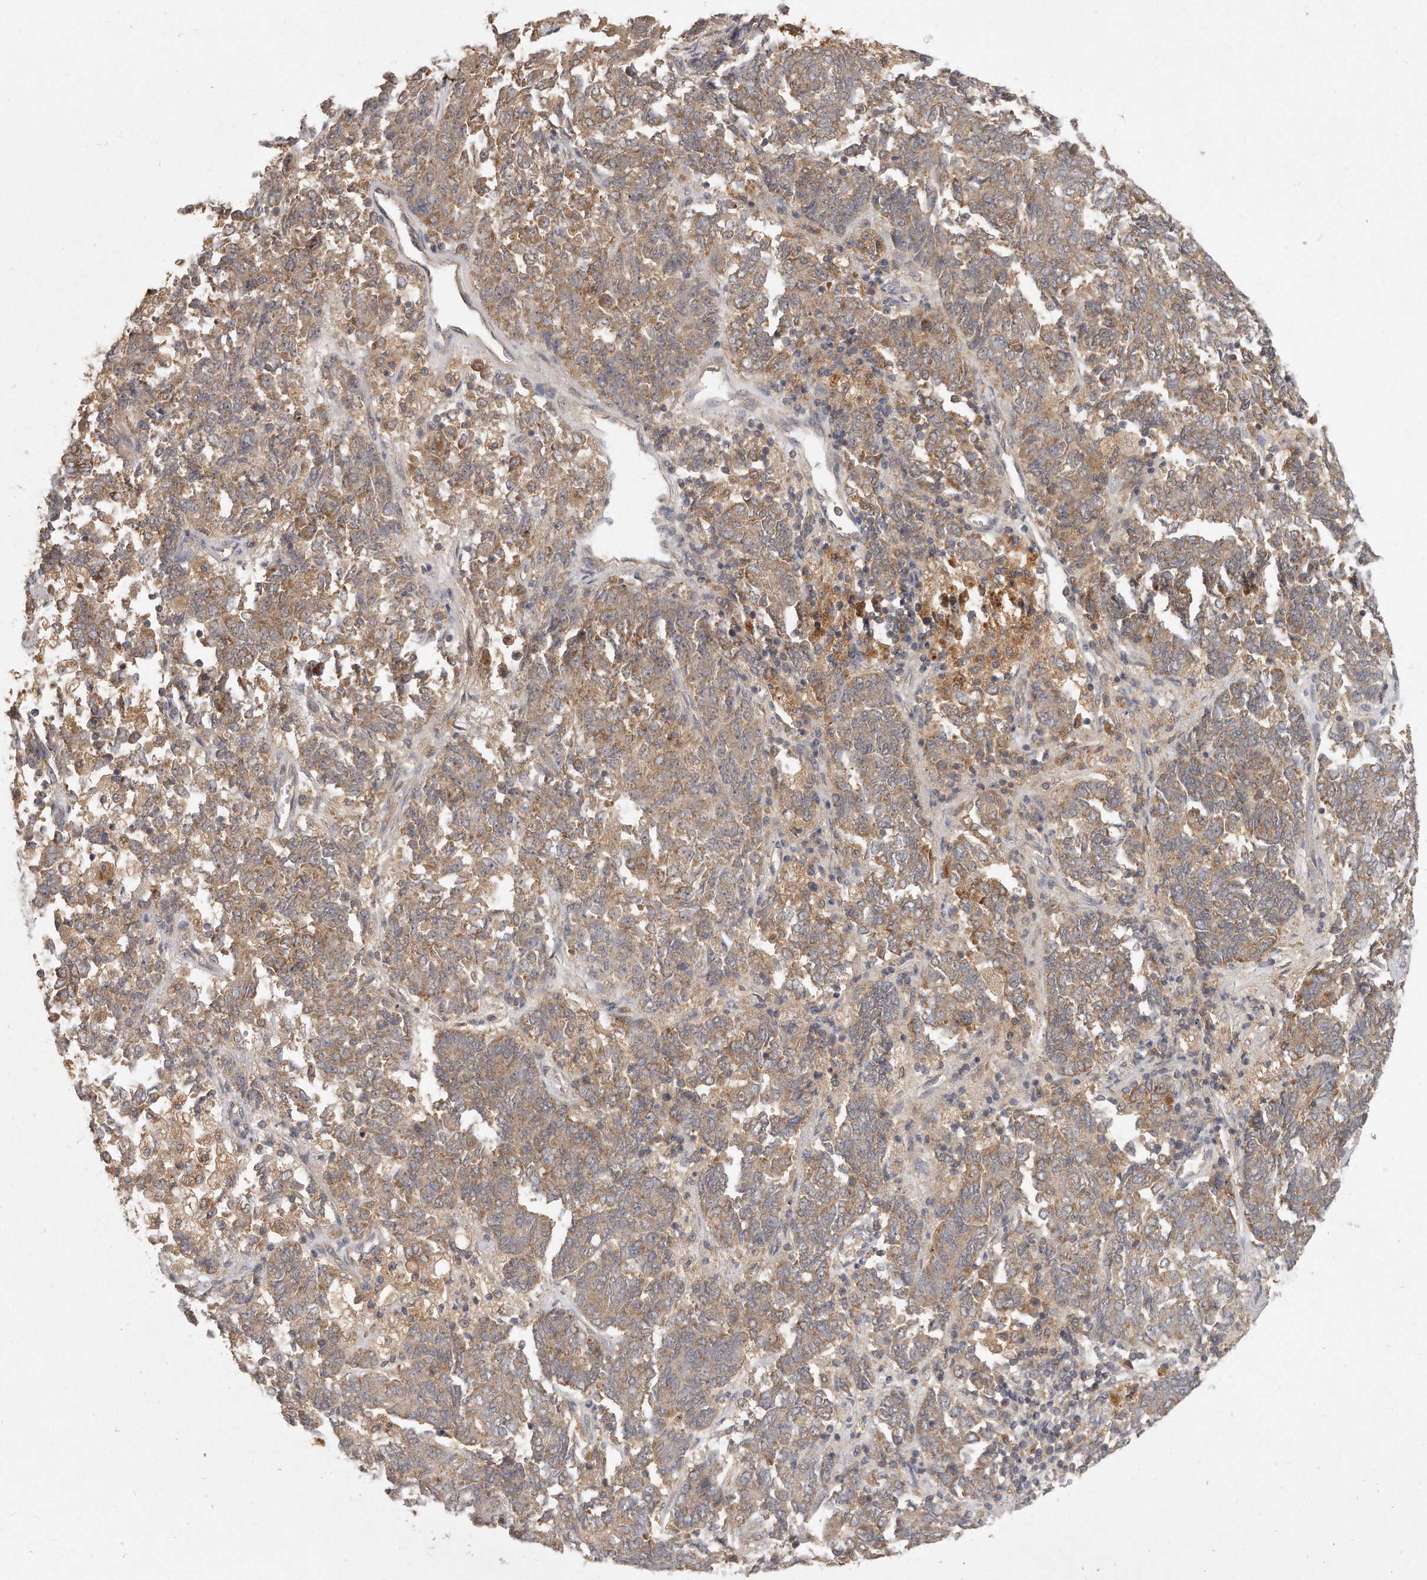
{"staining": {"intensity": "moderate", "quantity": ">75%", "location": "cytoplasmic/membranous"}, "tissue": "endometrial cancer", "cell_type": "Tumor cells", "image_type": "cancer", "snomed": [{"axis": "morphology", "description": "Adenocarcinoma, NOS"}, {"axis": "topography", "description": "Endometrium"}], "caption": "This histopathology image reveals immunohistochemistry staining of human adenocarcinoma (endometrial), with medium moderate cytoplasmic/membranous staining in about >75% of tumor cells.", "gene": "LGALS8", "patient": {"sex": "female", "age": 80}}